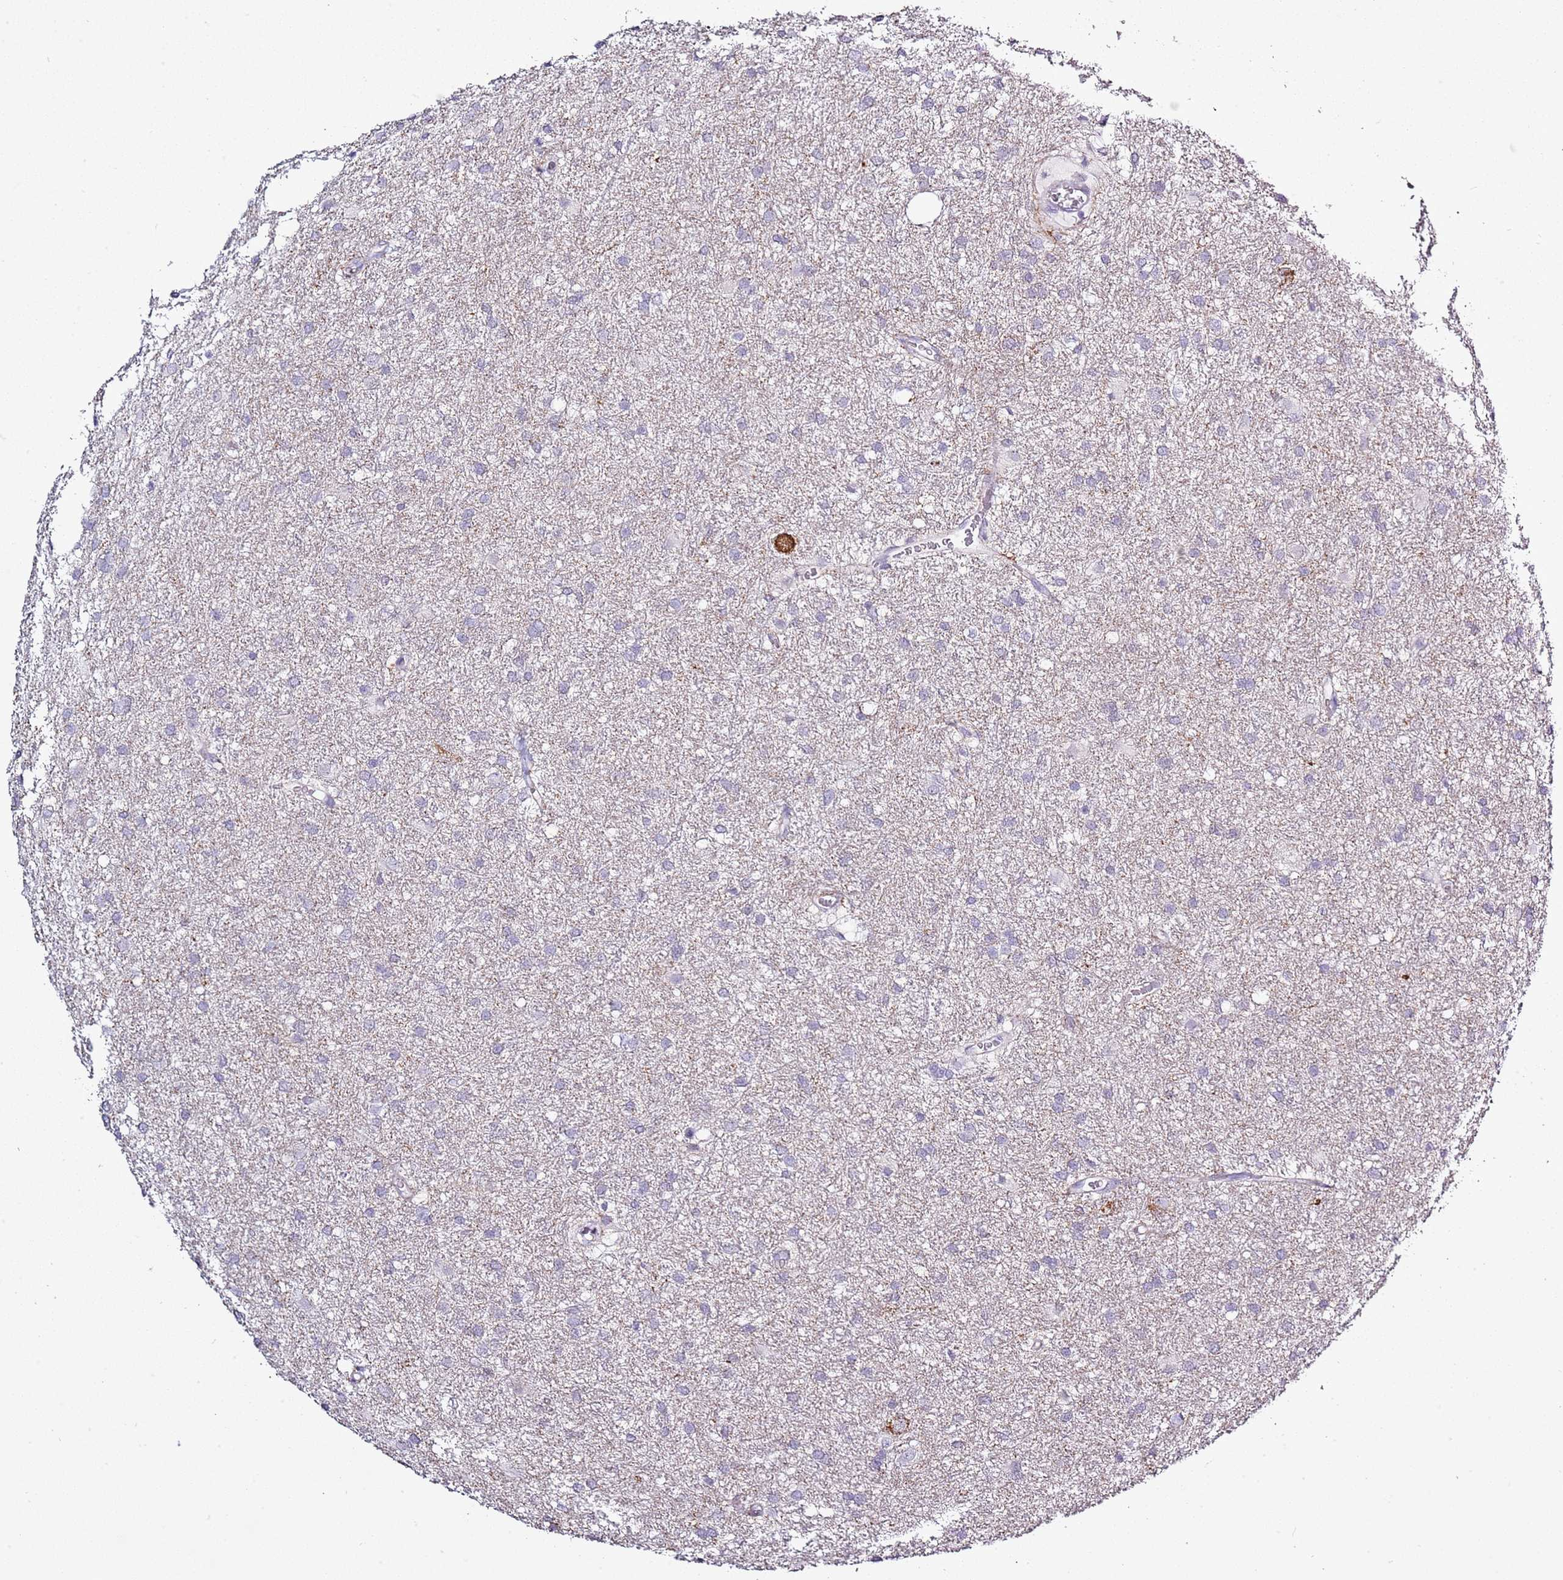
{"staining": {"intensity": "negative", "quantity": "none", "location": "none"}, "tissue": "glioma", "cell_type": "Tumor cells", "image_type": "cancer", "snomed": [{"axis": "morphology", "description": "Glioma, malignant, High grade"}, {"axis": "topography", "description": "Brain"}], "caption": "Immunohistochemistry (IHC) micrograph of neoplastic tissue: human malignant high-grade glioma stained with DAB (3,3'-diaminobenzidine) displays no significant protein positivity in tumor cells.", "gene": "SLC23A1", "patient": {"sex": "female", "age": 50}}